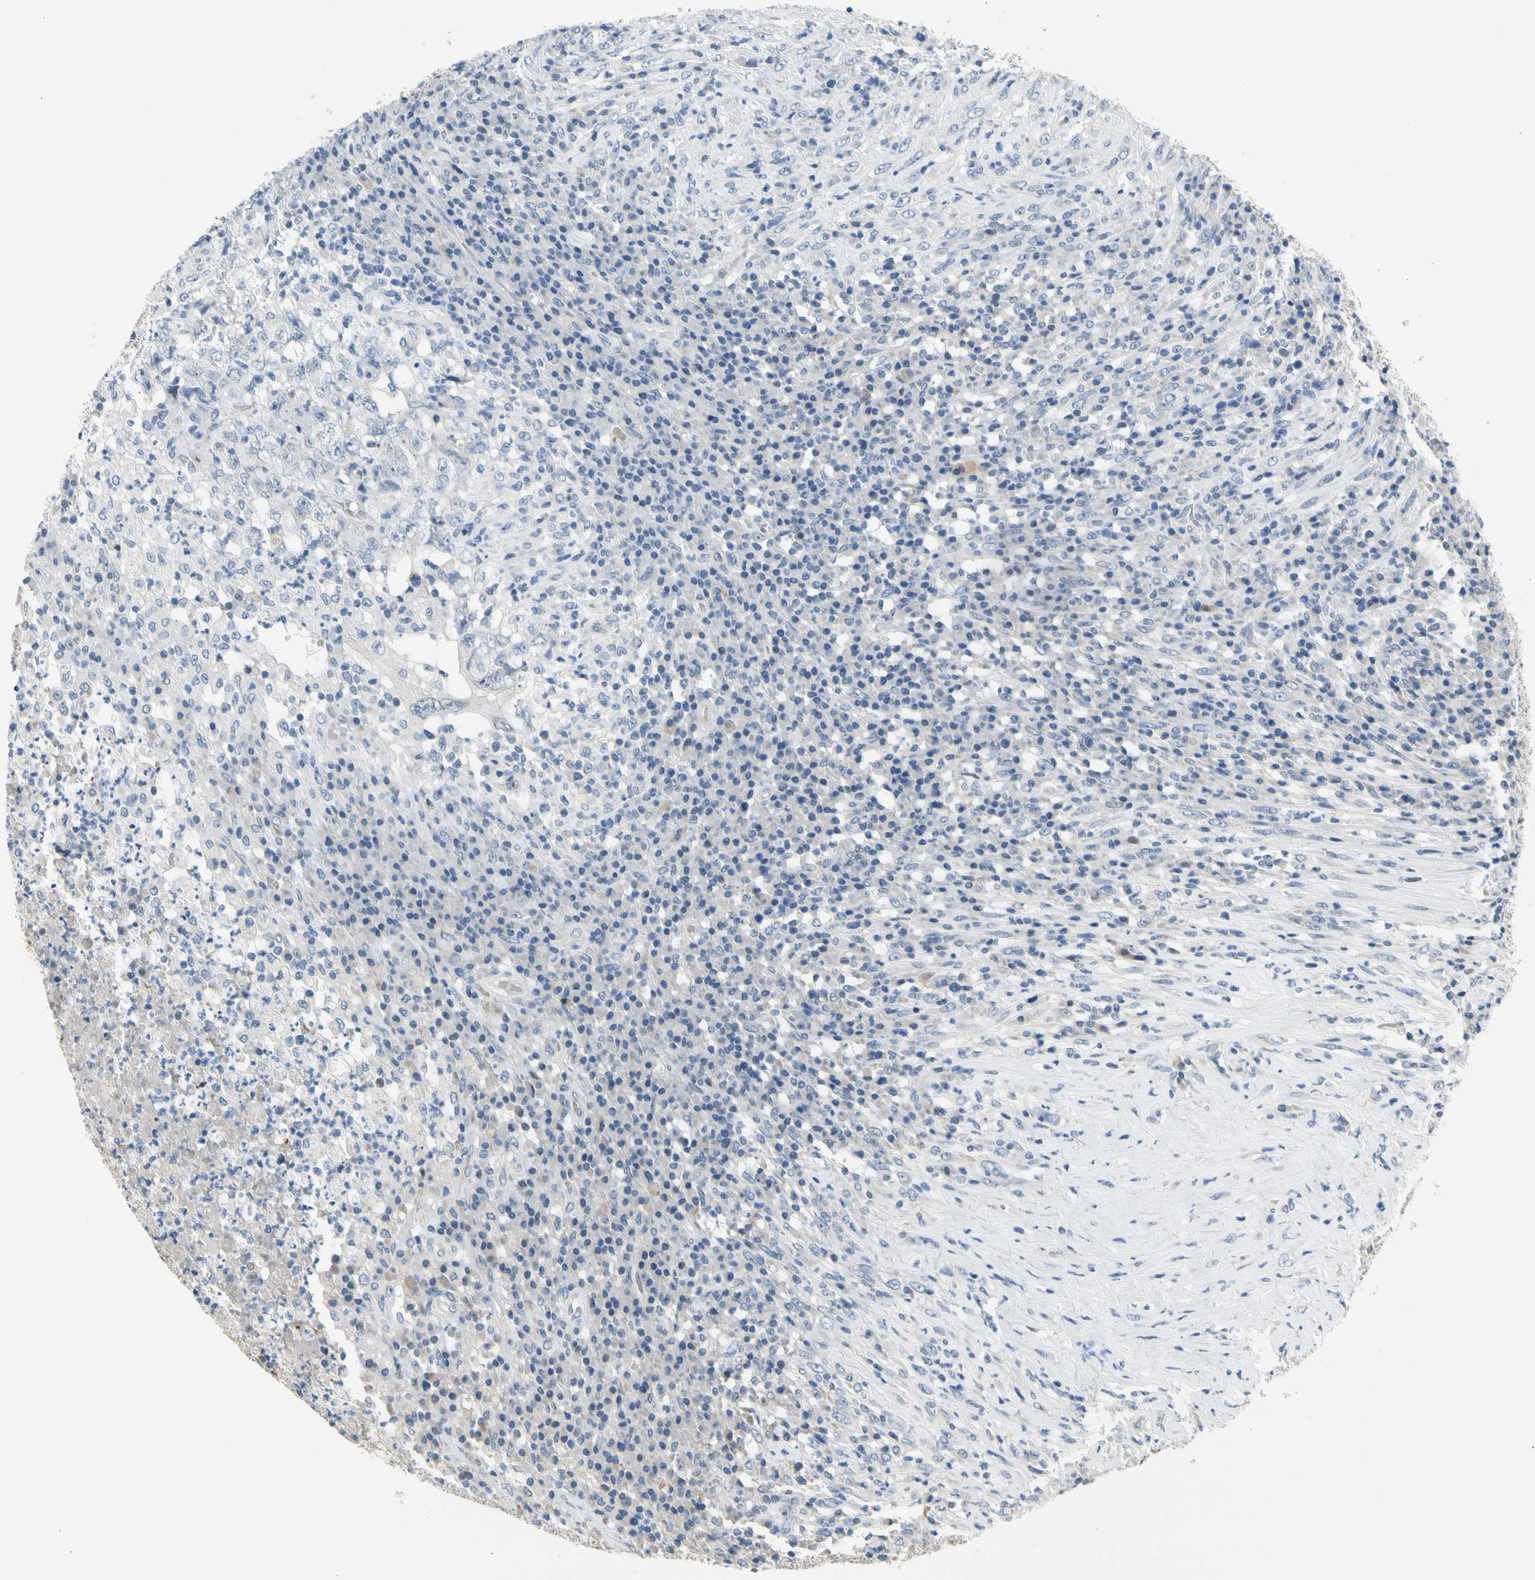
{"staining": {"intensity": "negative", "quantity": "none", "location": "none"}, "tissue": "testis cancer", "cell_type": "Tumor cells", "image_type": "cancer", "snomed": [{"axis": "morphology", "description": "Necrosis, NOS"}, {"axis": "morphology", "description": "Carcinoma, Embryonal, NOS"}, {"axis": "topography", "description": "Testis"}], "caption": "Tumor cells show no significant positivity in embryonal carcinoma (testis).", "gene": "ZNF184", "patient": {"sex": "male", "age": 19}}